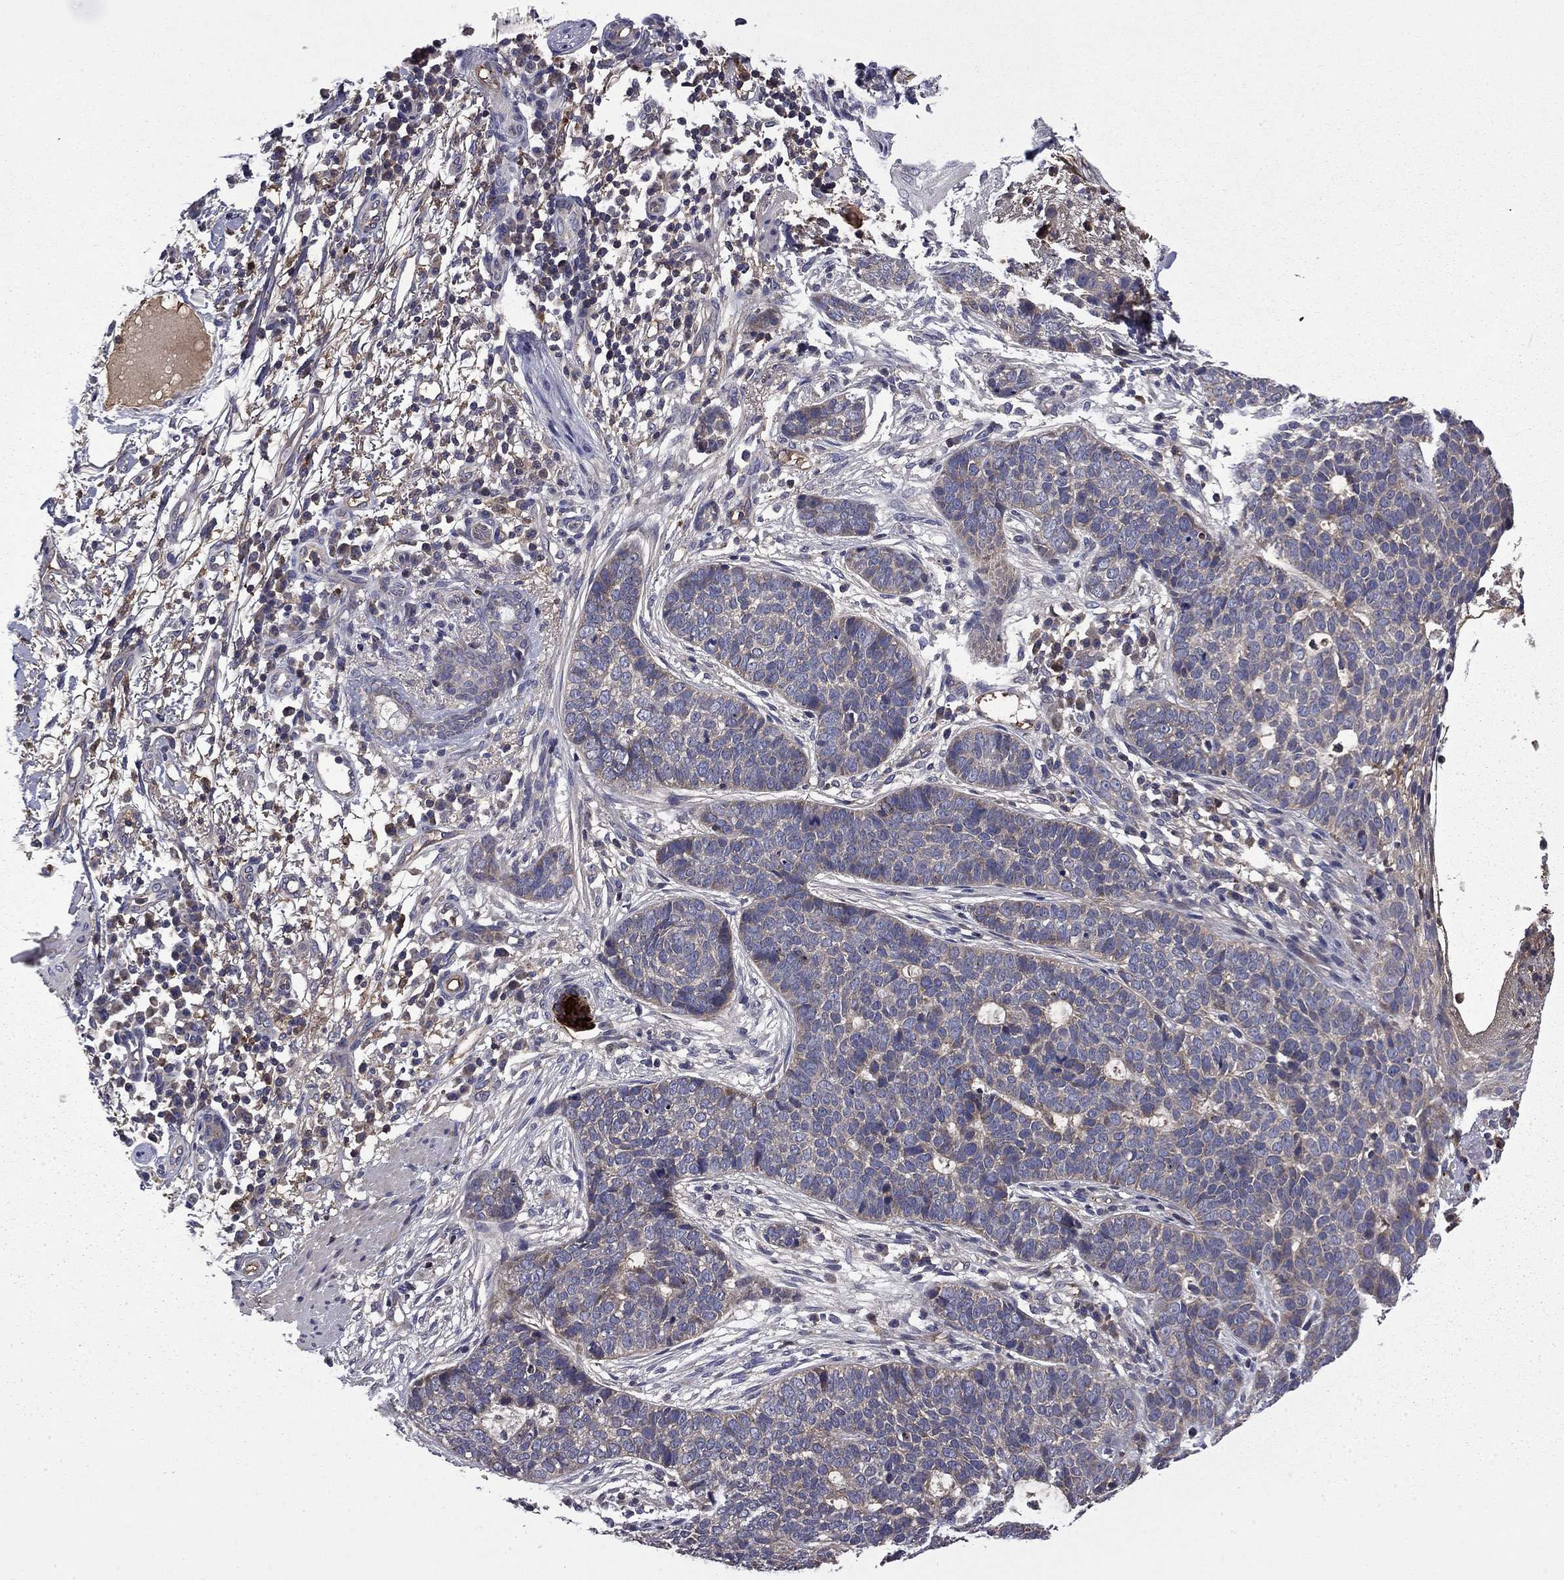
{"staining": {"intensity": "weak", "quantity": "<25%", "location": "cytoplasmic/membranous"}, "tissue": "skin cancer", "cell_type": "Tumor cells", "image_type": "cancer", "snomed": [{"axis": "morphology", "description": "Squamous cell carcinoma, NOS"}, {"axis": "topography", "description": "Skin"}], "caption": "Tumor cells show no significant expression in squamous cell carcinoma (skin).", "gene": "CEACAM7", "patient": {"sex": "male", "age": 88}}